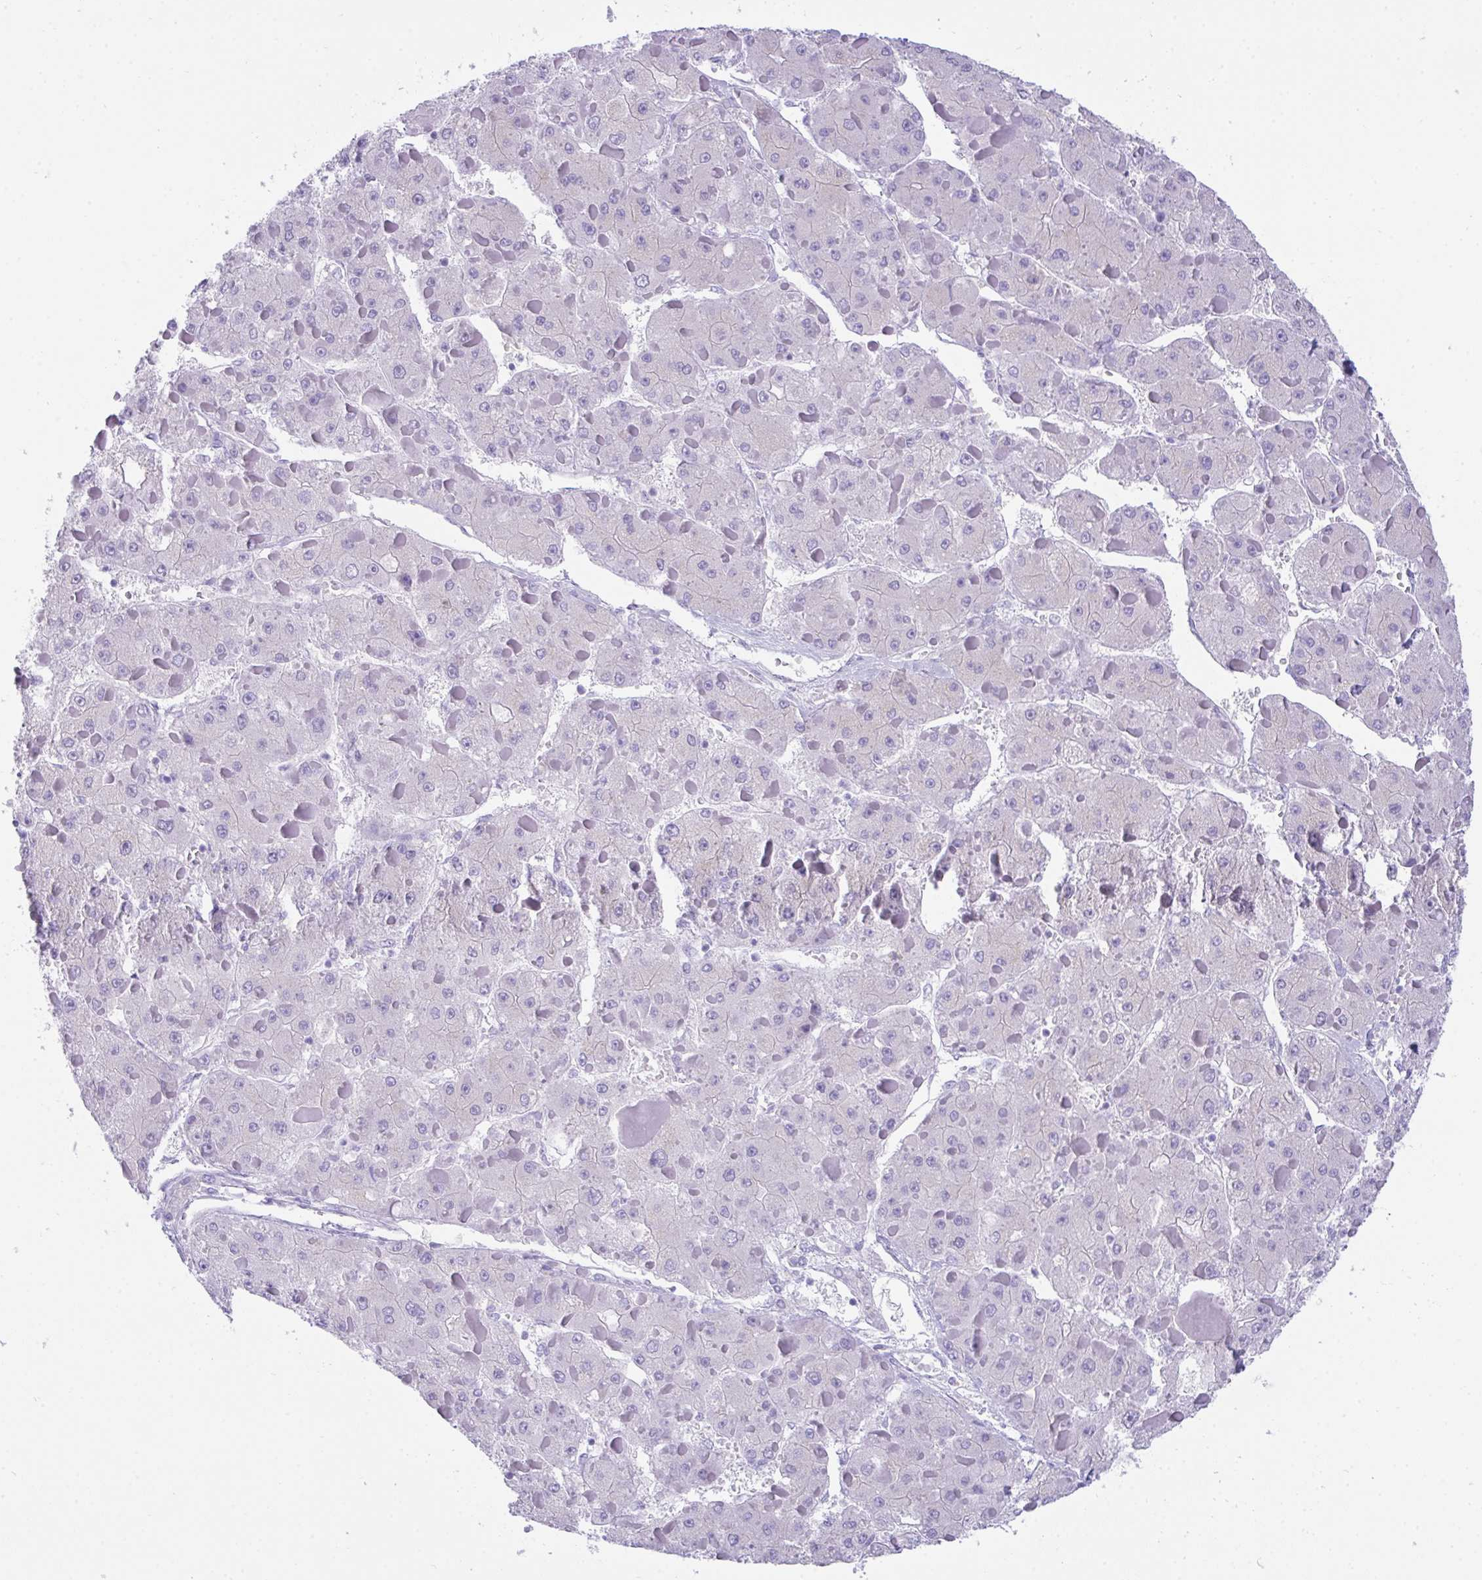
{"staining": {"intensity": "negative", "quantity": "none", "location": "none"}, "tissue": "liver cancer", "cell_type": "Tumor cells", "image_type": "cancer", "snomed": [{"axis": "morphology", "description": "Carcinoma, Hepatocellular, NOS"}, {"axis": "topography", "description": "Liver"}], "caption": "Tumor cells show no significant protein expression in liver cancer (hepatocellular carcinoma).", "gene": "TMEM106B", "patient": {"sex": "female", "age": 73}}